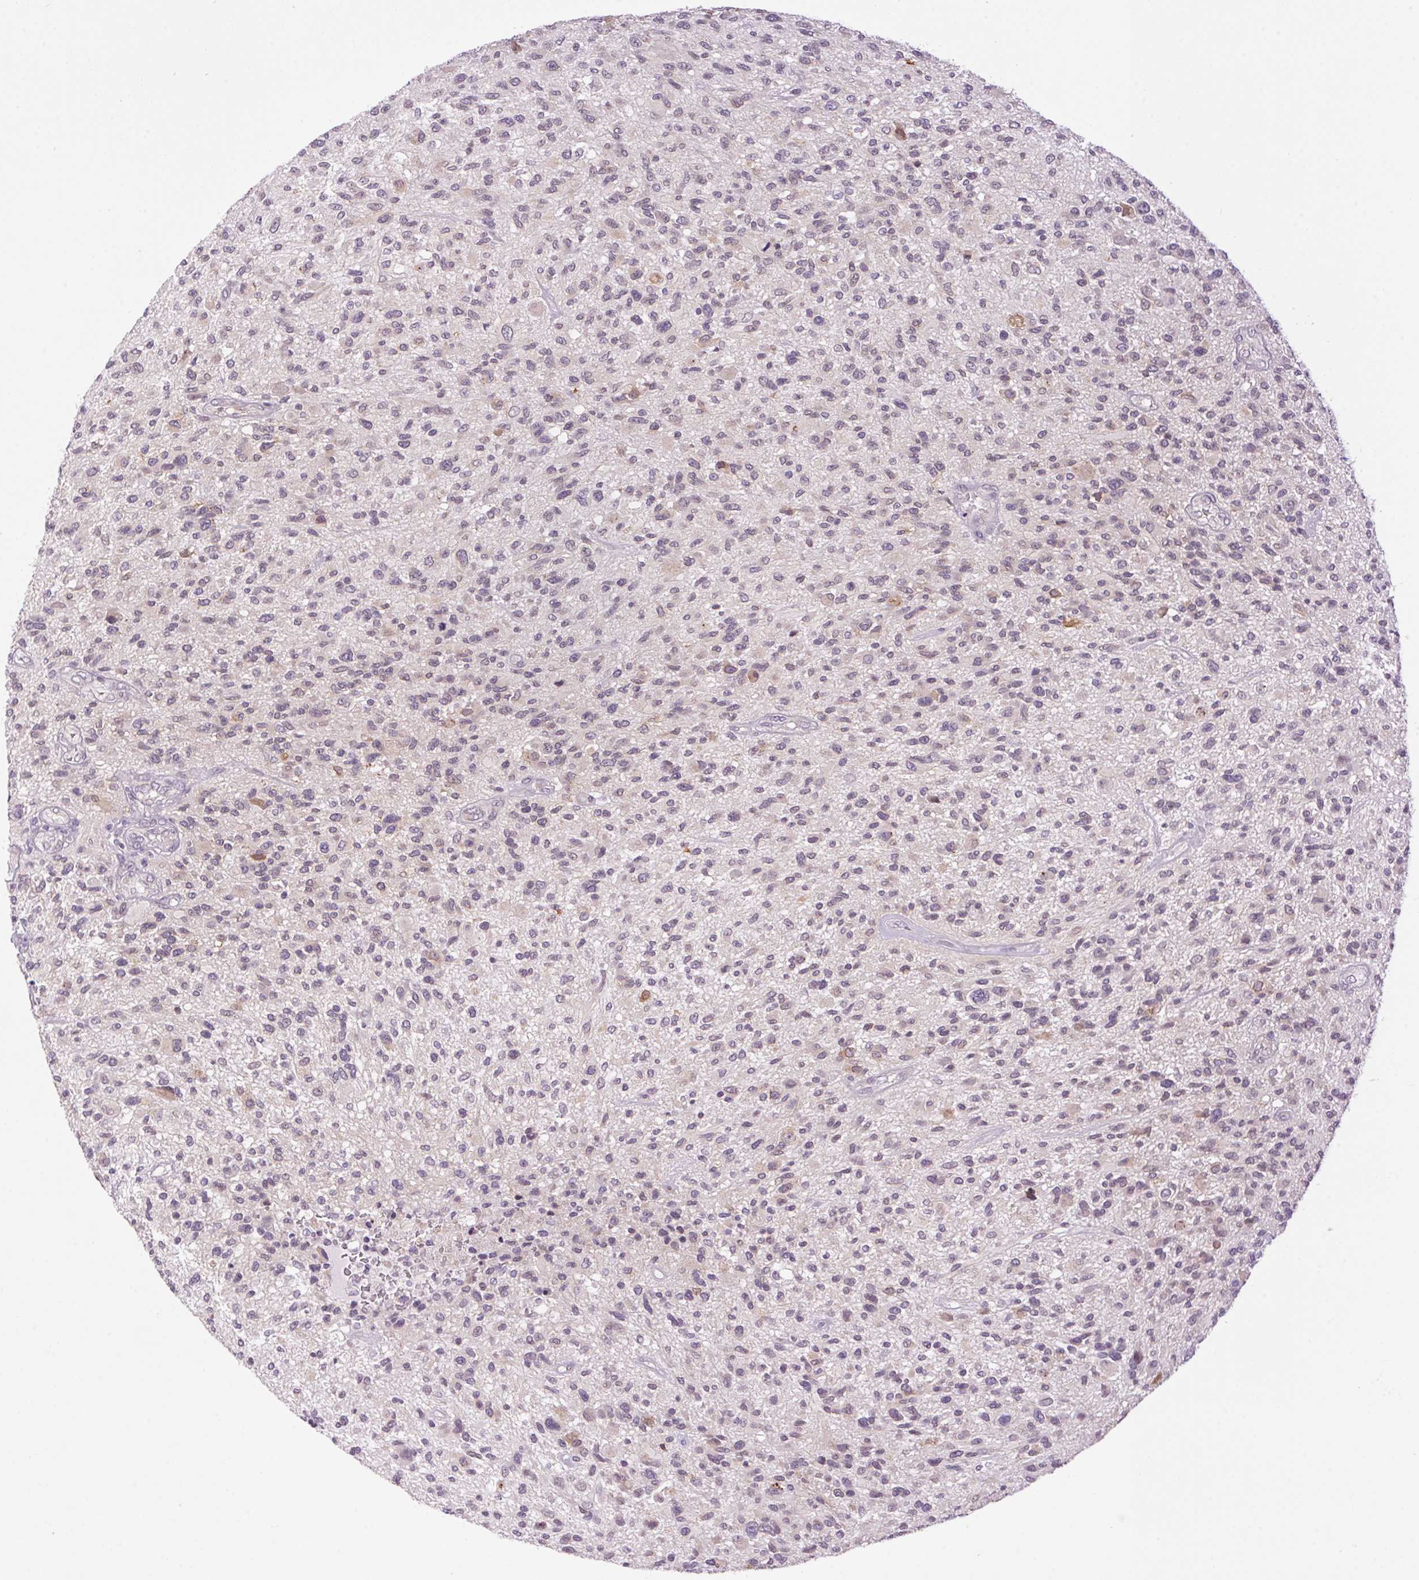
{"staining": {"intensity": "negative", "quantity": "none", "location": "none"}, "tissue": "glioma", "cell_type": "Tumor cells", "image_type": "cancer", "snomed": [{"axis": "morphology", "description": "Glioma, malignant, High grade"}, {"axis": "topography", "description": "Brain"}], "caption": "The micrograph exhibits no significant positivity in tumor cells of malignant glioma (high-grade).", "gene": "SMIM13", "patient": {"sex": "male", "age": 47}}